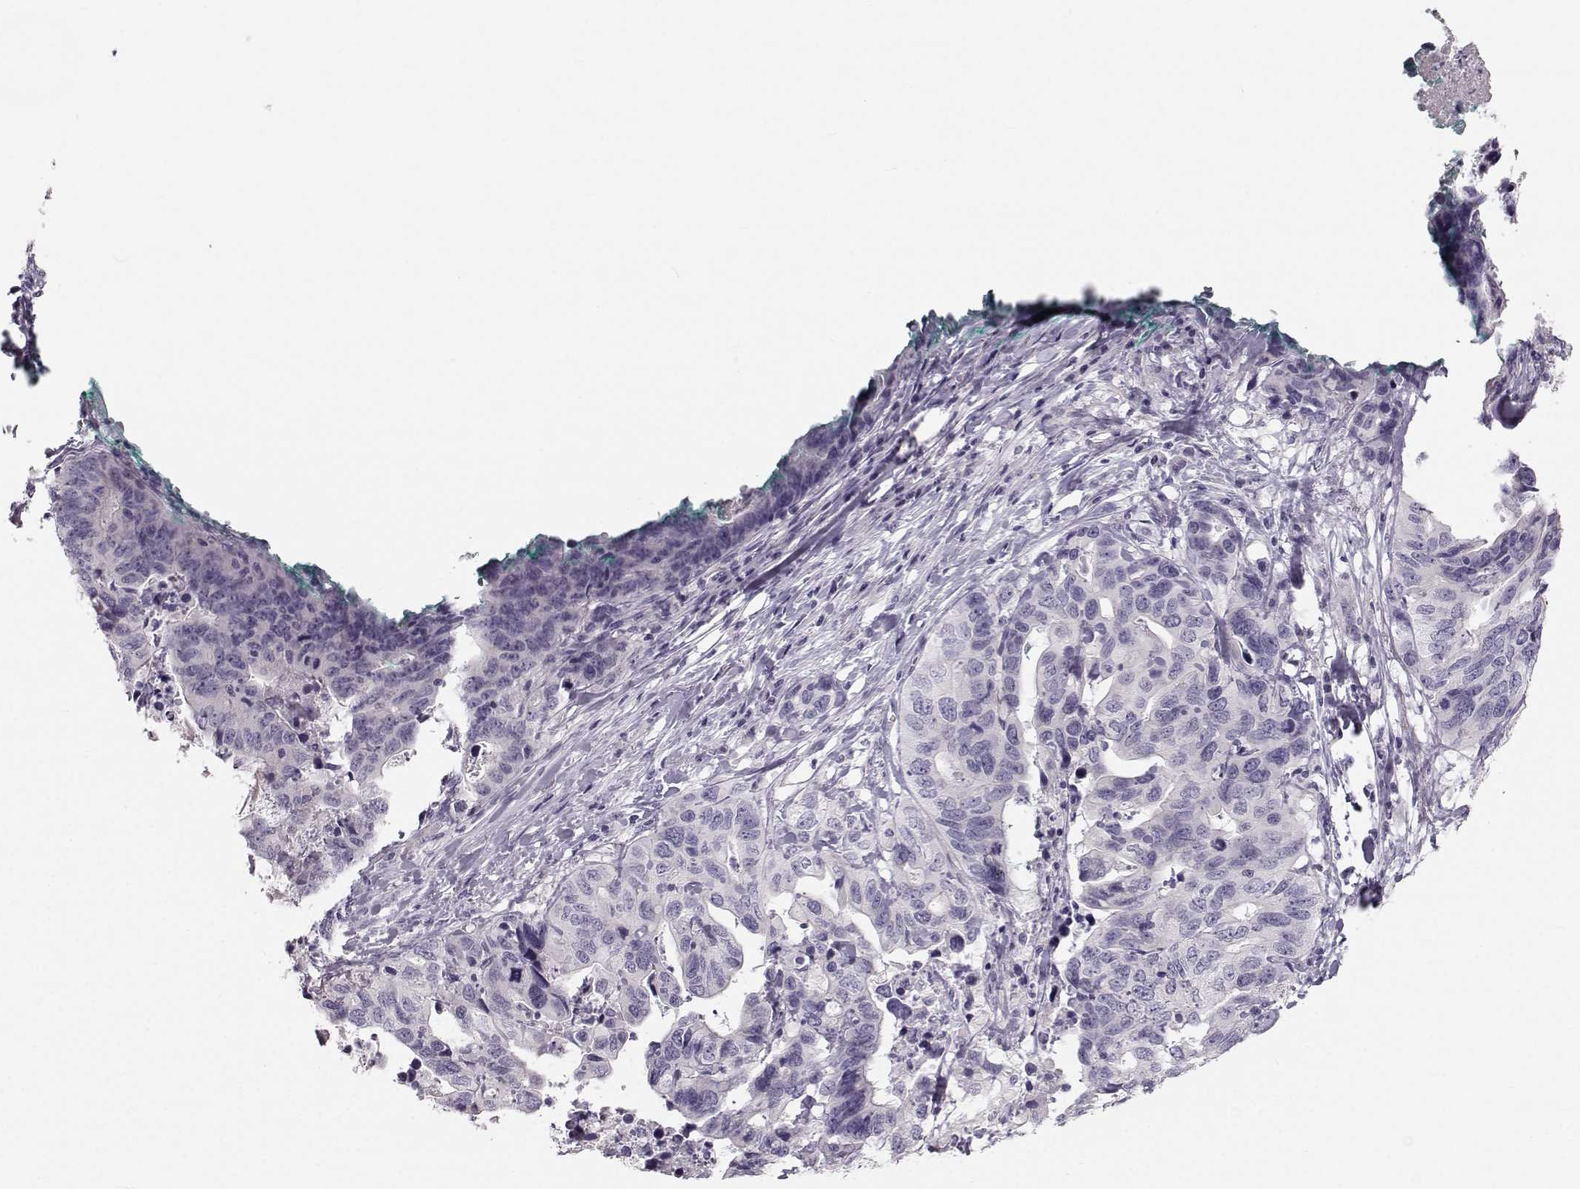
{"staining": {"intensity": "negative", "quantity": "none", "location": "none"}, "tissue": "stomach cancer", "cell_type": "Tumor cells", "image_type": "cancer", "snomed": [{"axis": "morphology", "description": "Adenocarcinoma, NOS"}, {"axis": "topography", "description": "Stomach, upper"}], "caption": "Protein analysis of adenocarcinoma (stomach) reveals no significant positivity in tumor cells.", "gene": "OIP5", "patient": {"sex": "female", "age": 67}}